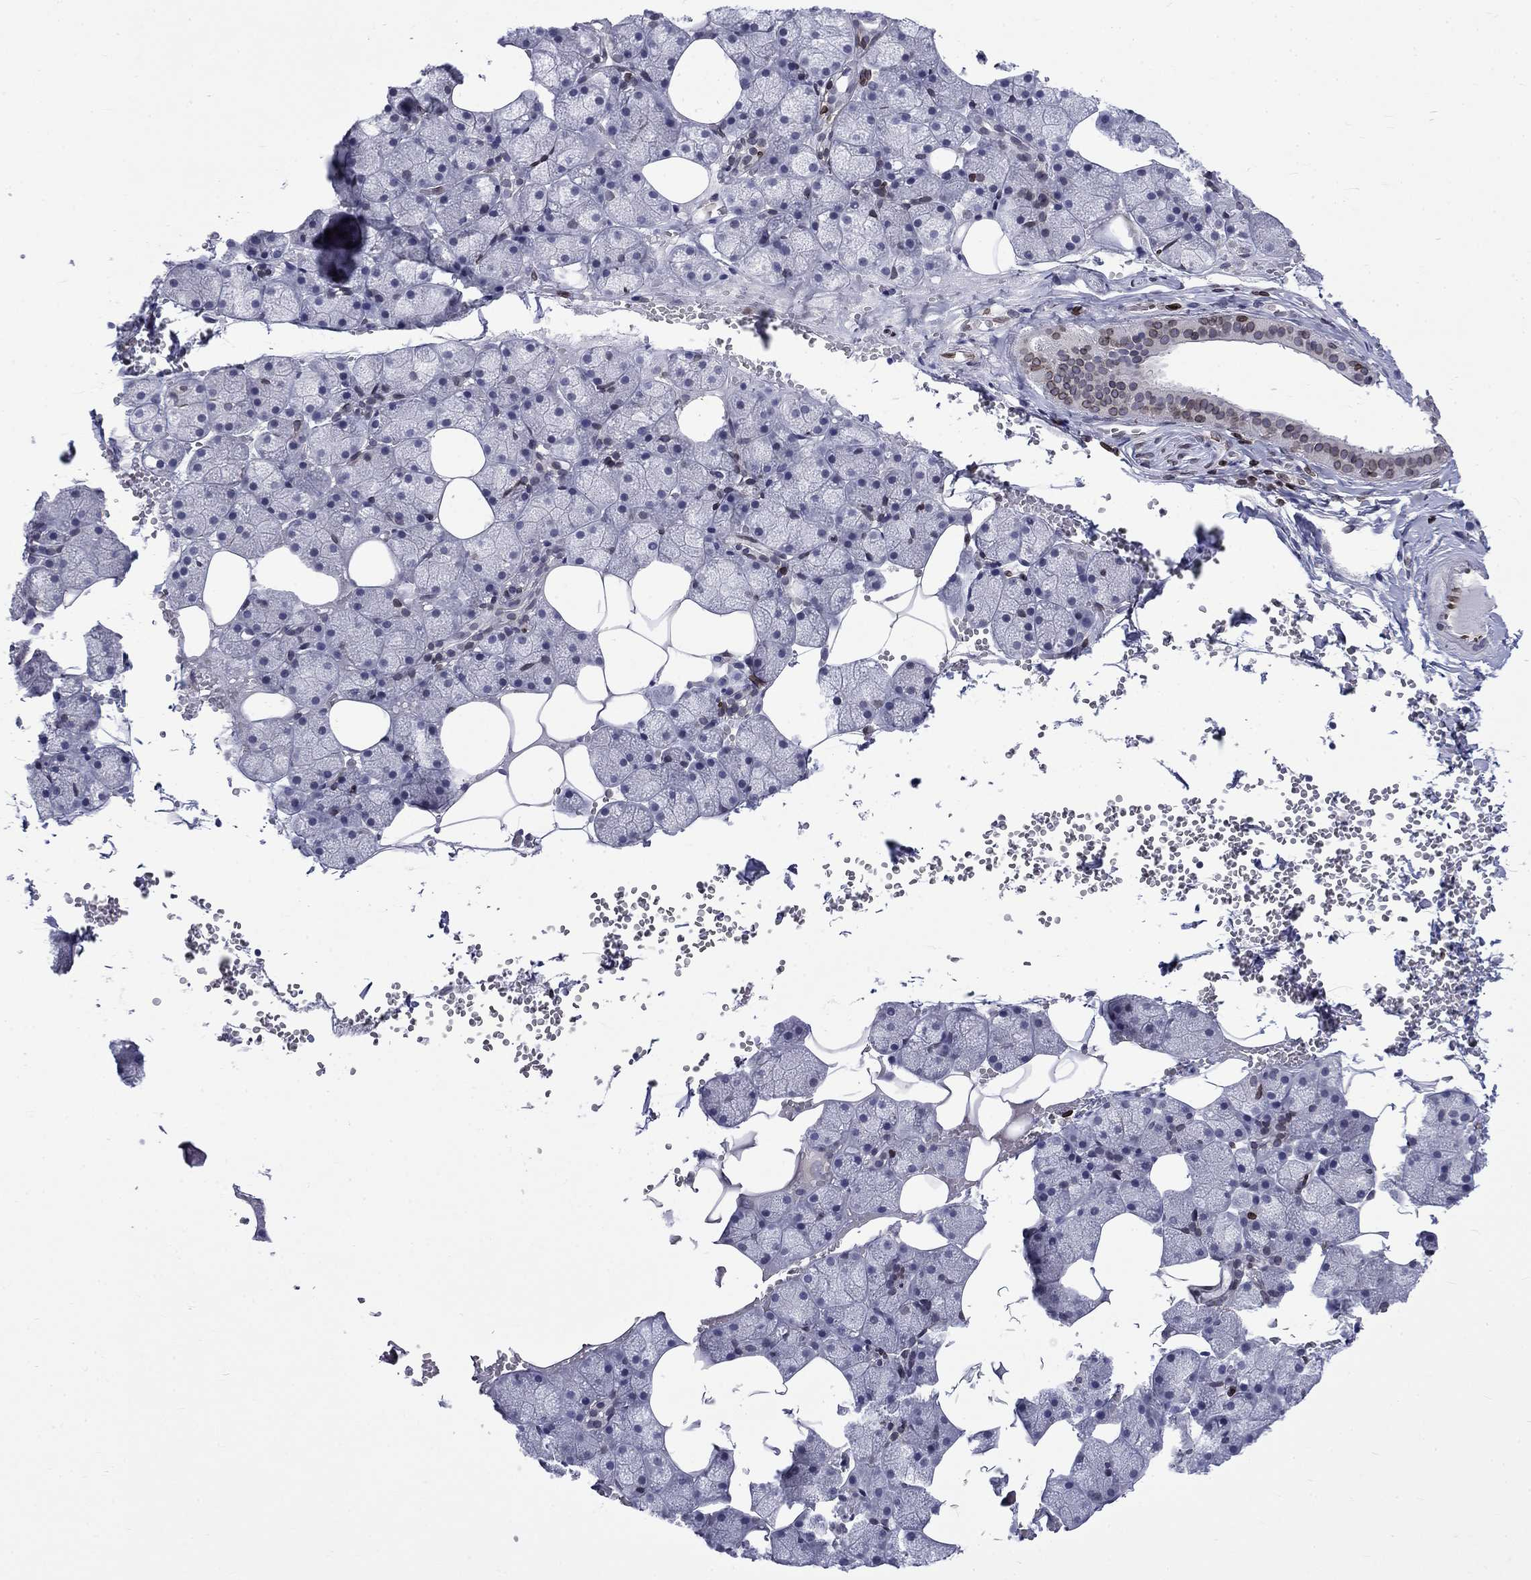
{"staining": {"intensity": "negative", "quantity": "none", "location": "none"}, "tissue": "salivary gland", "cell_type": "Glandular cells", "image_type": "normal", "snomed": [{"axis": "morphology", "description": "Normal tissue, NOS"}, {"axis": "topography", "description": "Salivary gland"}], "caption": "Unremarkable salivary gland was stained to show a protein in brown. There is no significant staining in glandular cells.", "gene": "SLA", "patient": {"sex": "male", "age": 38}}